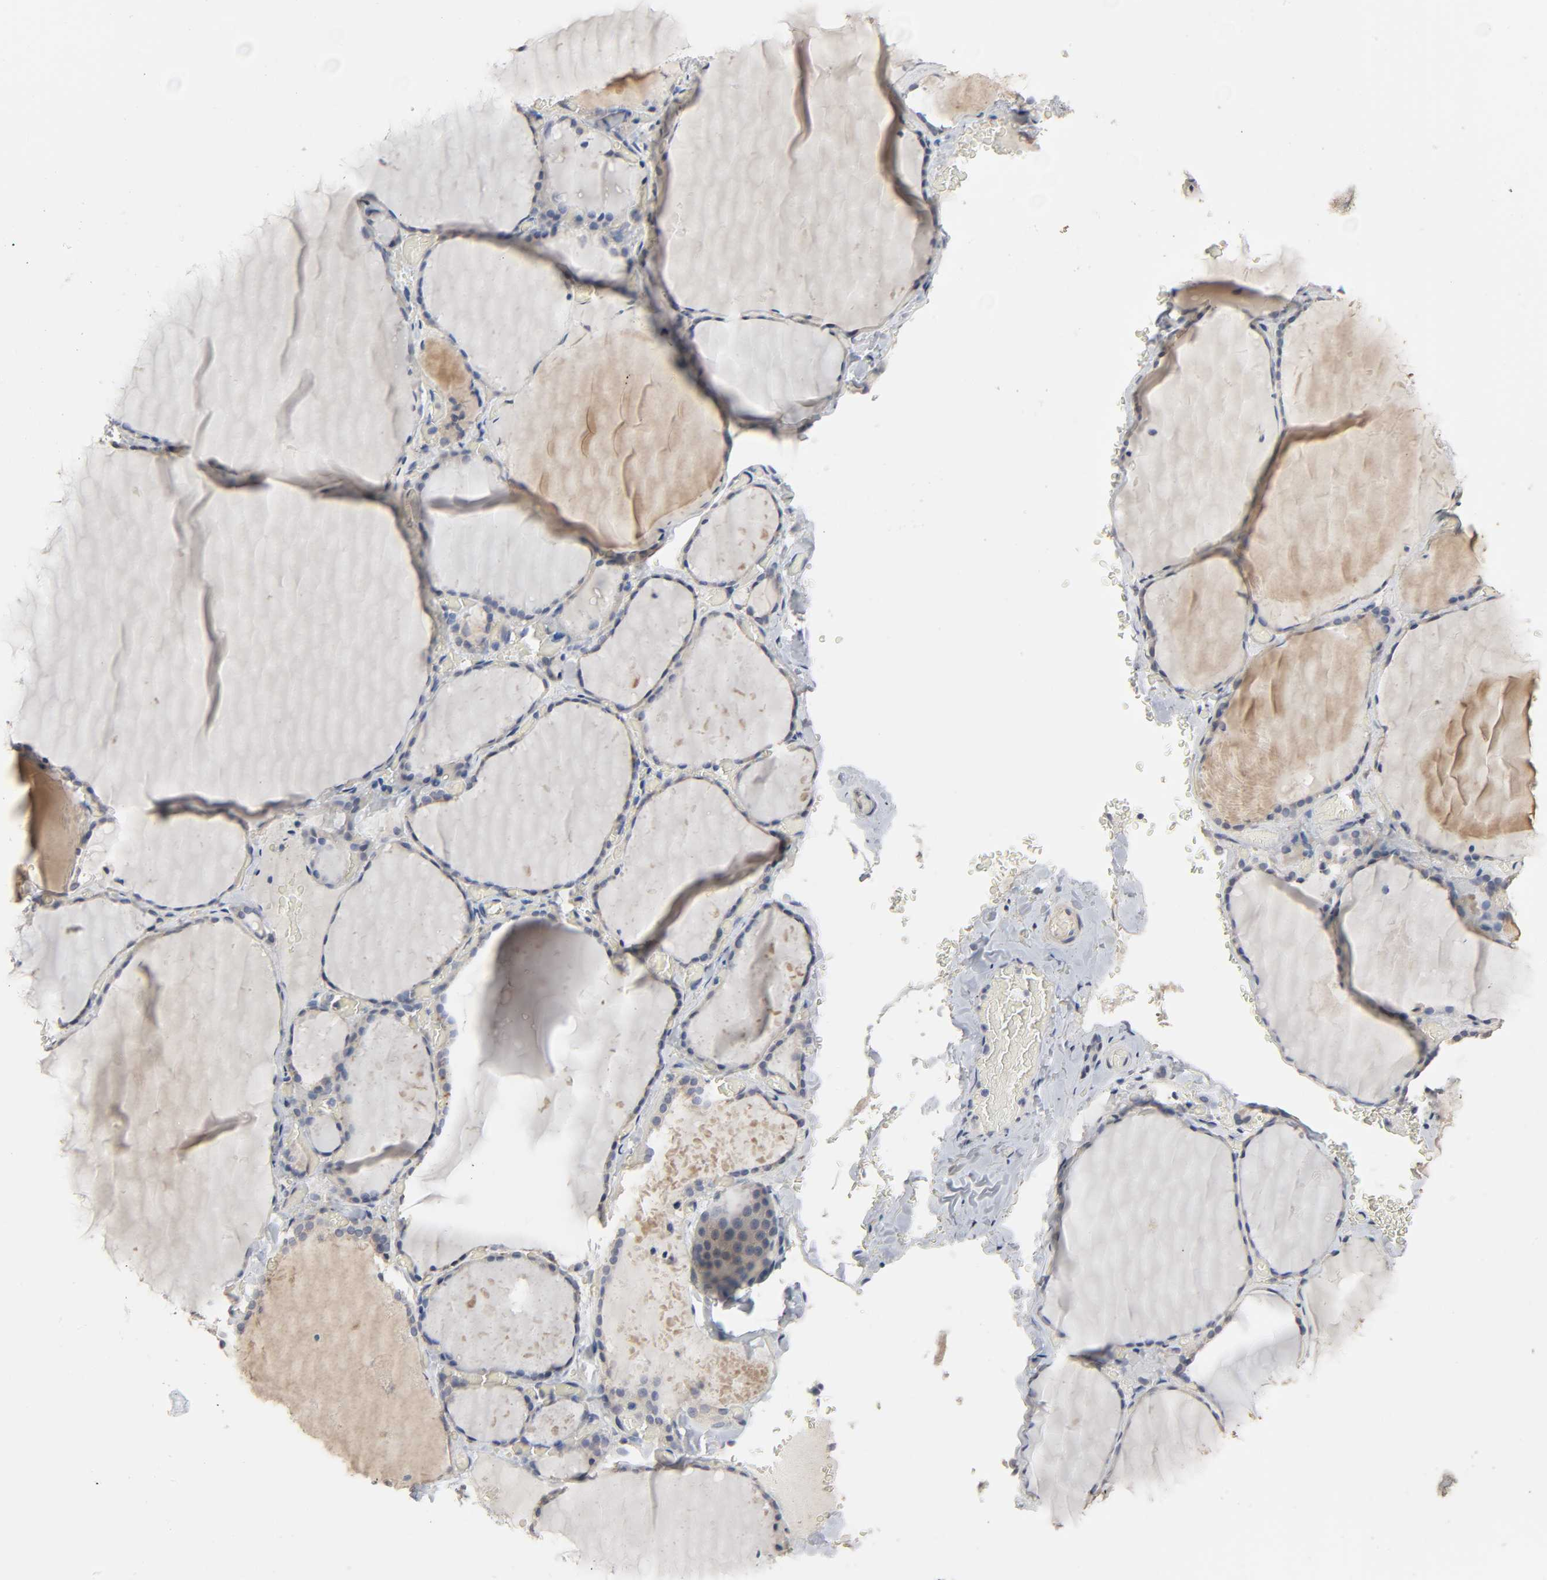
{"staining": {"intensity": "weak", "quantity": "<25%", "location": "cytoplasmic/membranous"}, "tissue": "thyroid gland", "cell_type": "Glandular cells", "image_type": "normal", "snomed": [{"axis": "morphology", "description": "Normal tissue, NOS"}, {"axis": "topography", "description": "Thyroid gland"}], "caption": "Glandular cells show no significant protein positivity in unremarkable thyroid gland. (DAB (3,3'-diaminobenzidine) IHC with hematoxylin counter stain).", "gene": "SLC10A2", "patient": {"sex": "female", "age": 22}}